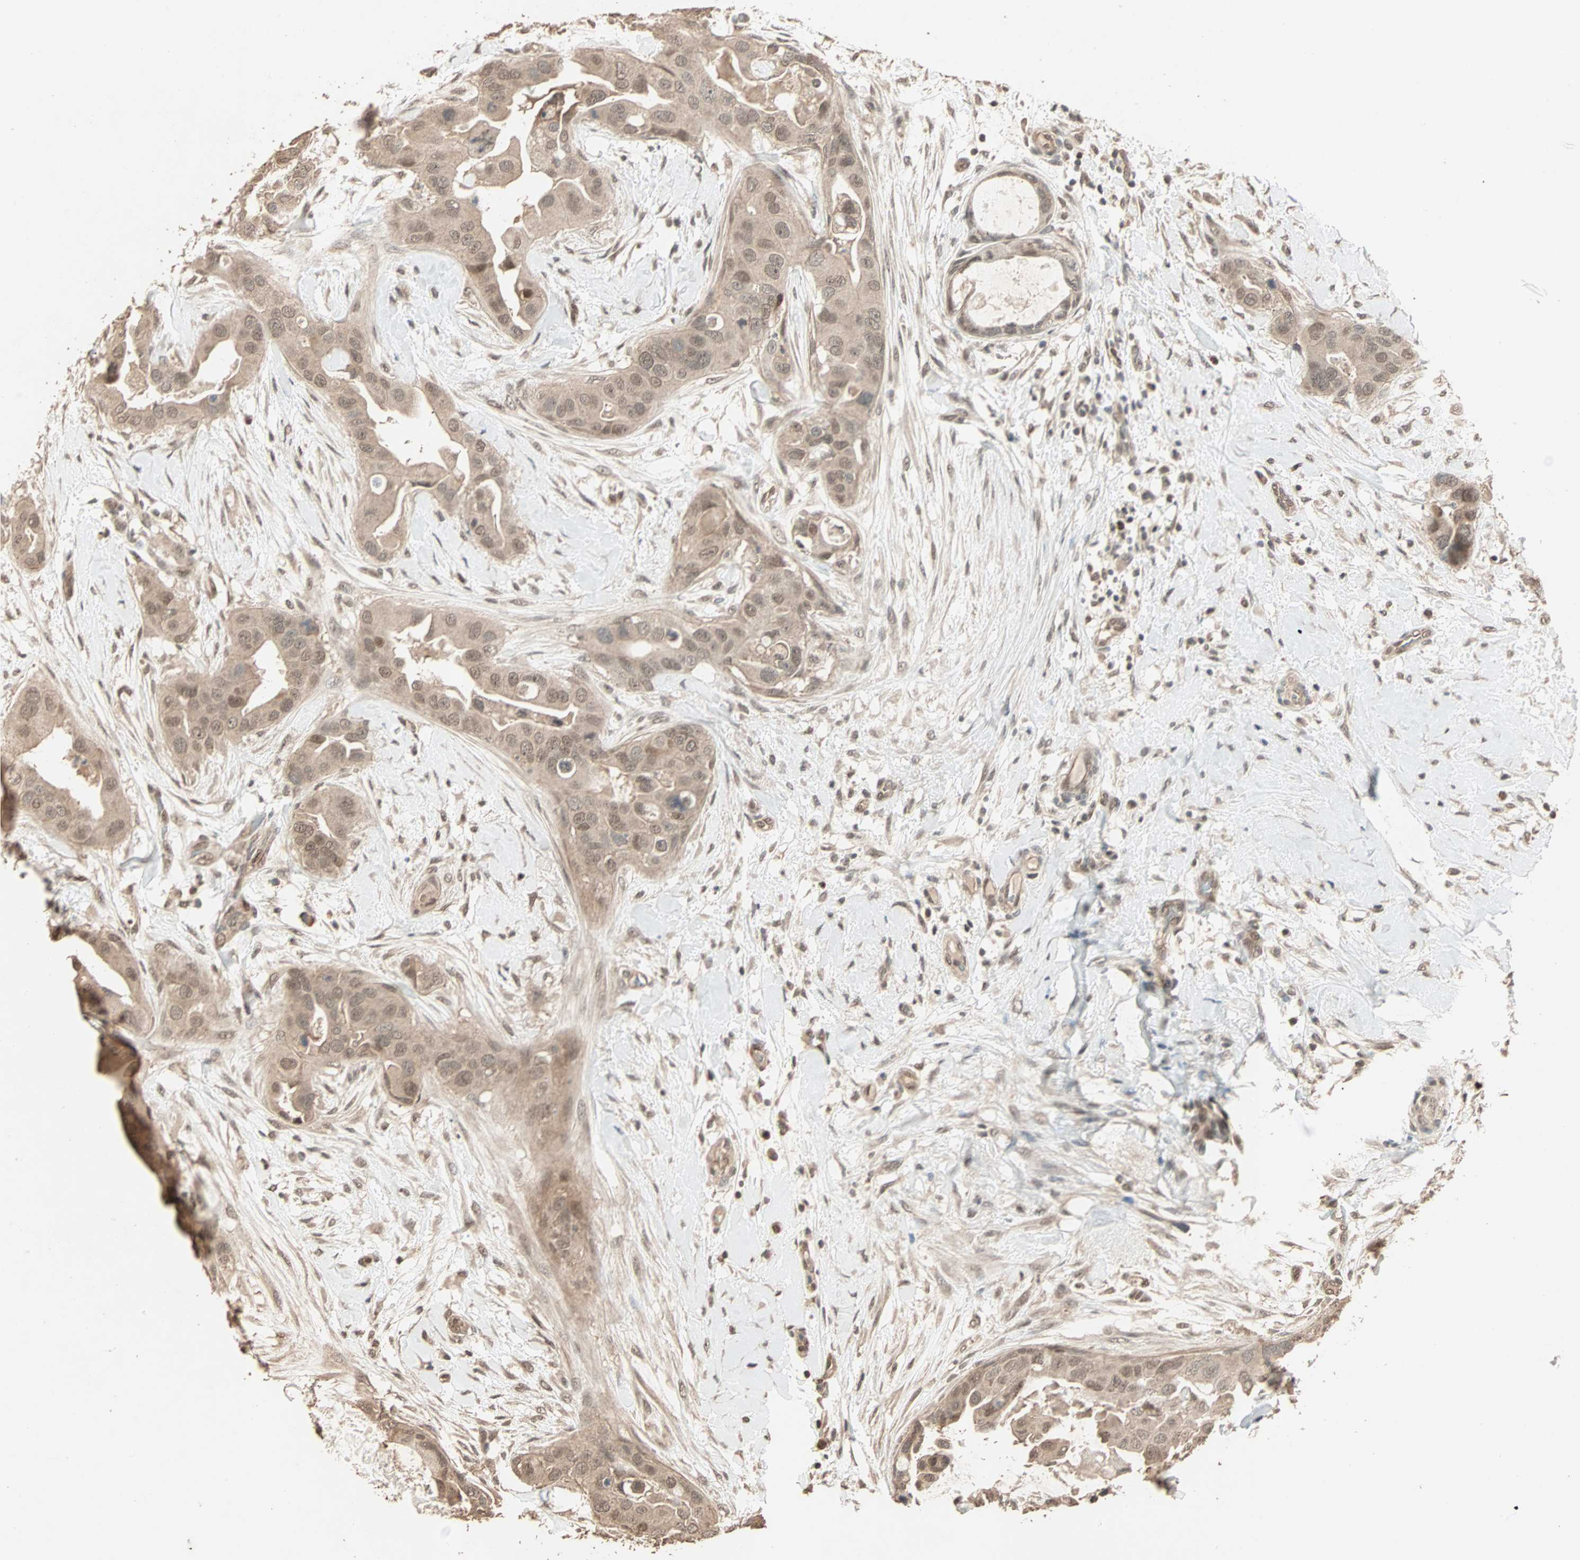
{"staining": {"intensity": "moderate", "quantity": ">75%", "location": "cytoplasmic/membranous,nuclear"}, "tissue": "breast cancer", "cell_type": "Tumor cells", "image_type": "cancer", "snomed": [{"axis": "morphology", "description": "Duct carcinoma"}, {"axis": "topography", "description": "Breast"}], "caption": "Immunohistochemistry (IHC) histopathology image of intraductal carcinoma (breast) stained for a protein (brown), which shows medium levels of moderate cytoplasmic/membranous and nuclear staining in about >75% of tumor cells.", "gene": "ZBTB33", "patient": {"sex": "female", "age": 40}}